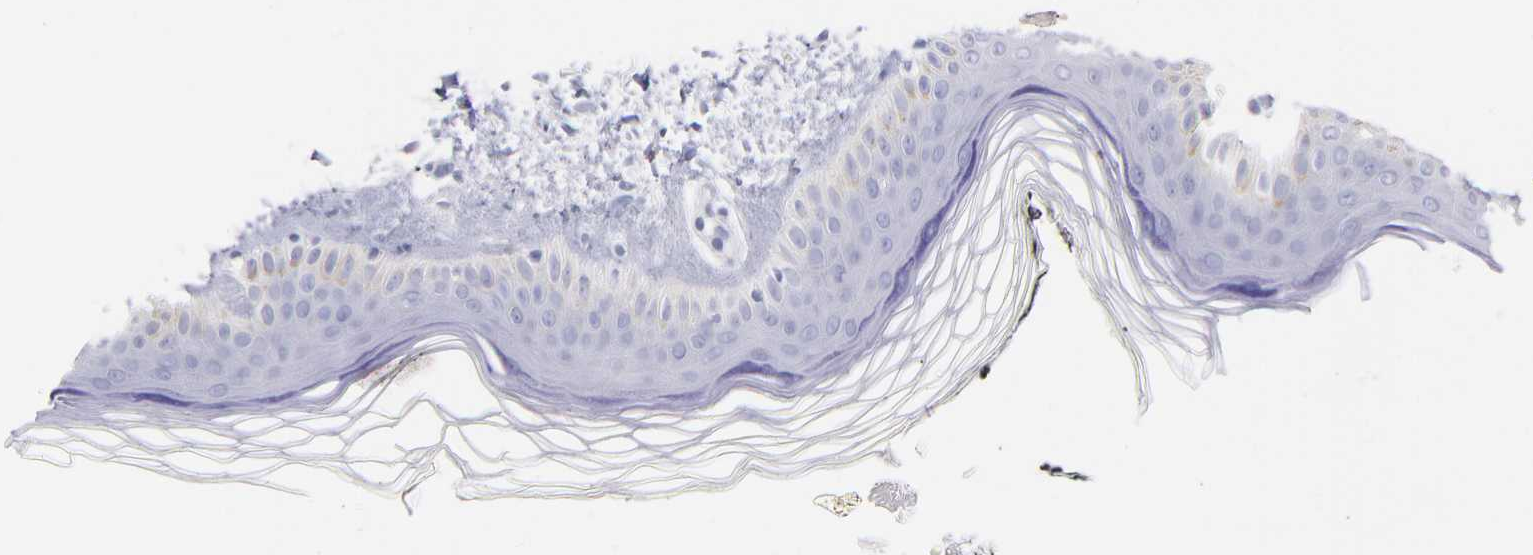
{"staining": {"intensity": "negative", "quantity": "none", "location": "none"}, "tissue": "skin", "cell_type": "Fibroblasts", "image_type": "normal", "snomed": [{"axis": "morphology", "description": "Normal tissue, NOS"}, {"axis": "topography", "description": "Skin"}], "caption": "The IHC histopathology image has no significant expression in fibroblasts of skin.", "gene": "SCGN", "patient": {"sex": "female", "age": 19}}